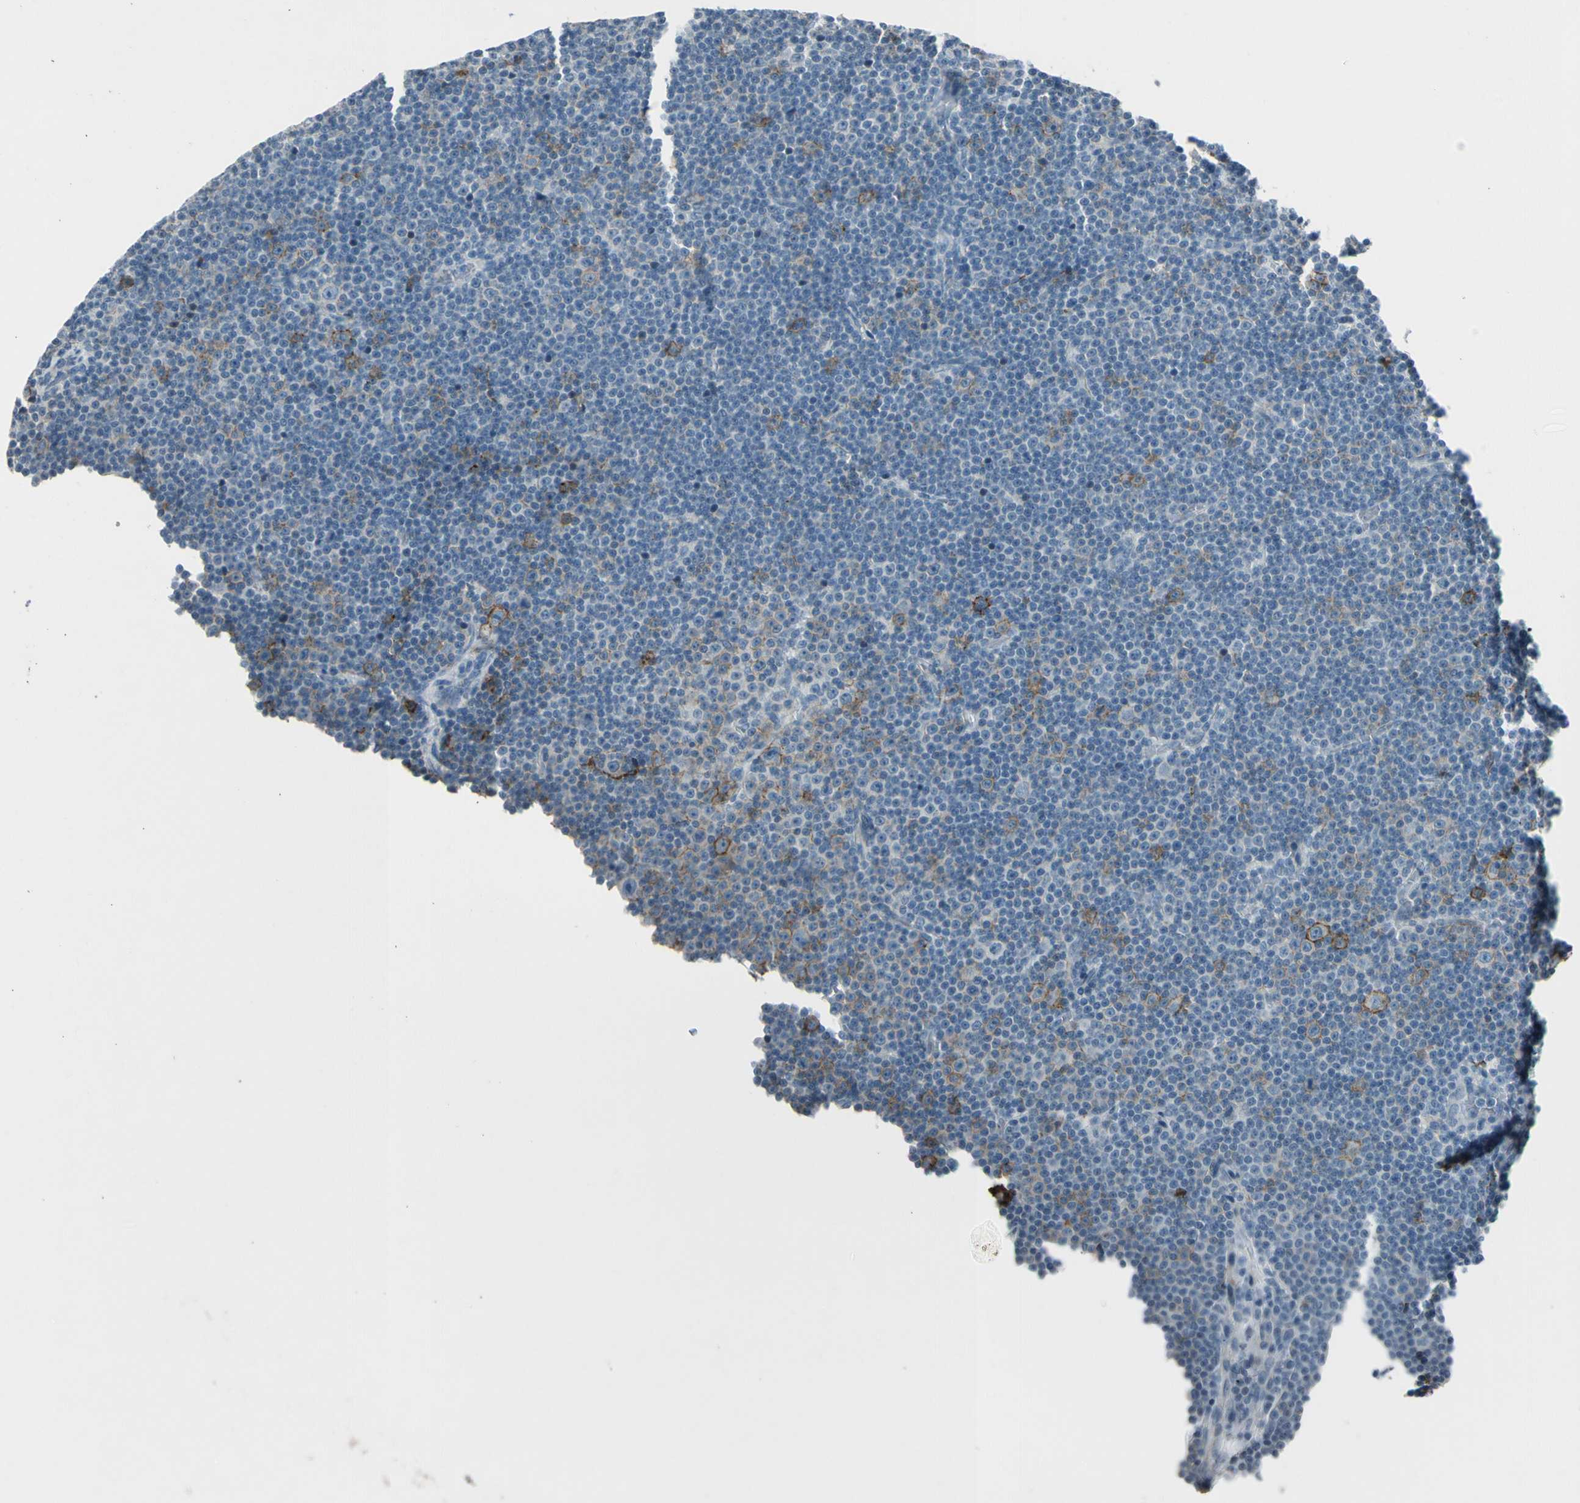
{"staining": {"intensity": "weak", "quantity": "<25%", "location": "cytoplasmic/membranous"}, "tissue": "lymphoma", "cell_type": "Tumor cells", "image_type": "cancer", "snomed": [{"axis": "morphology", "description": "Malignant lymphoma, non-Hodgkin's type, Low grade"}, {"axis": "topography", "description": "Lymph node"}], "caption": "IHC micrograph of low-grade malignant lymphoma, non-Hodgkin's type stained for a protein (brown), which demonstrates no staining in tumor cells. The staining was performed using DAB (3,3'-diaminobenzidine) to visualize the protein expression in brown, while the nuclei were stained in blue with hematoxylin (Magnification: 20x).", "gene": "PDPN", "patient": {"sex": "female", "age": 67}}